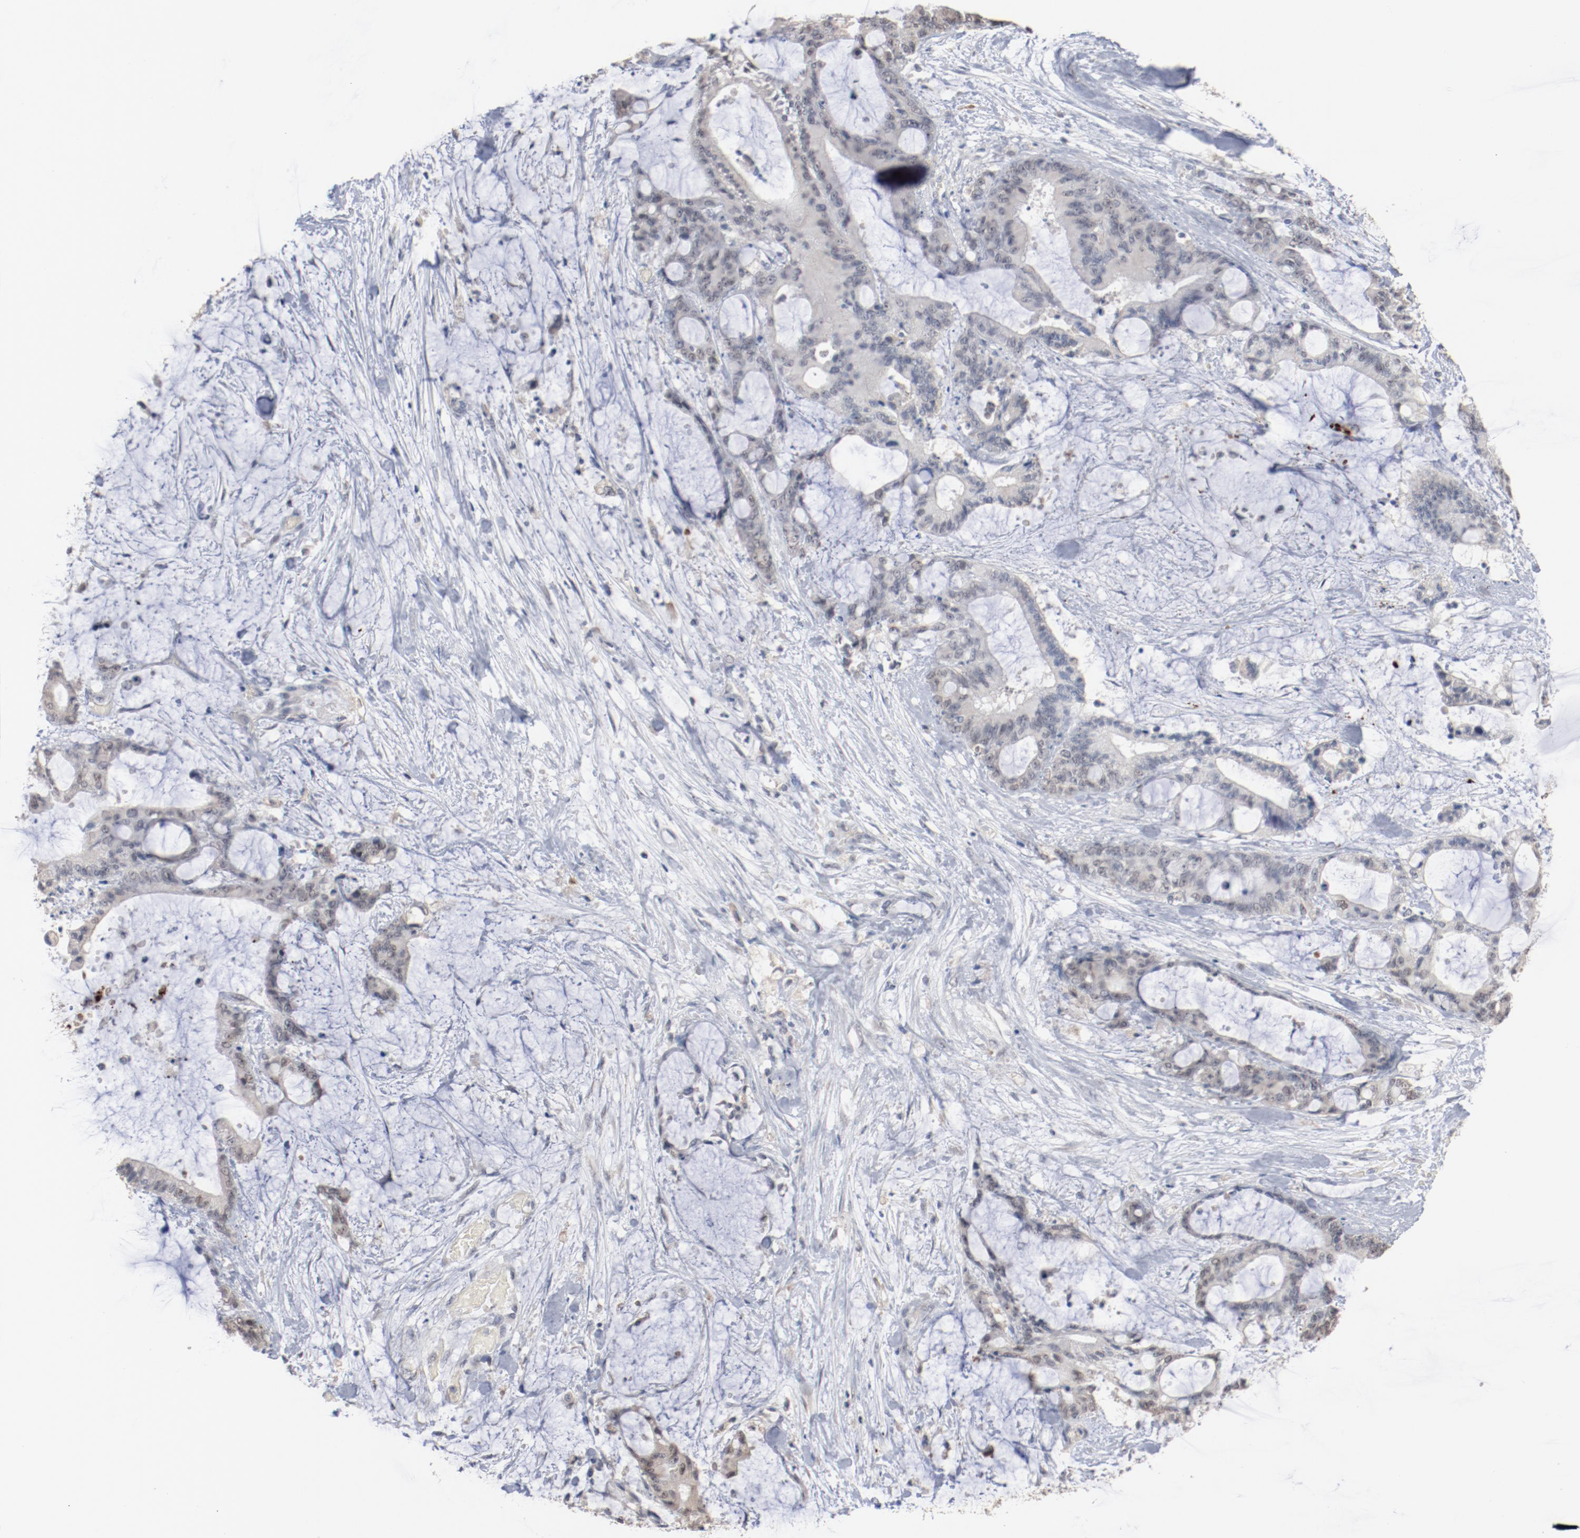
{"staining": {"intensity": "negative", "quantity": "none", "location": "none"}, "tissue": "liver cancer", "cell_type": "Tumor cells", "image_type": "cancer", "snomed": [{"axis": "morphology", "description": "Cholangiocarcinoma"}, {"axis": "topography", "description": "Liver"}], "caption": "This is a image of IHC staining of liver cancer (cholangiocarcinoma), which shows no positivity in tumor cells.", "gene": "ERICH1", "patient": {"sex": "female", "age": 73}}